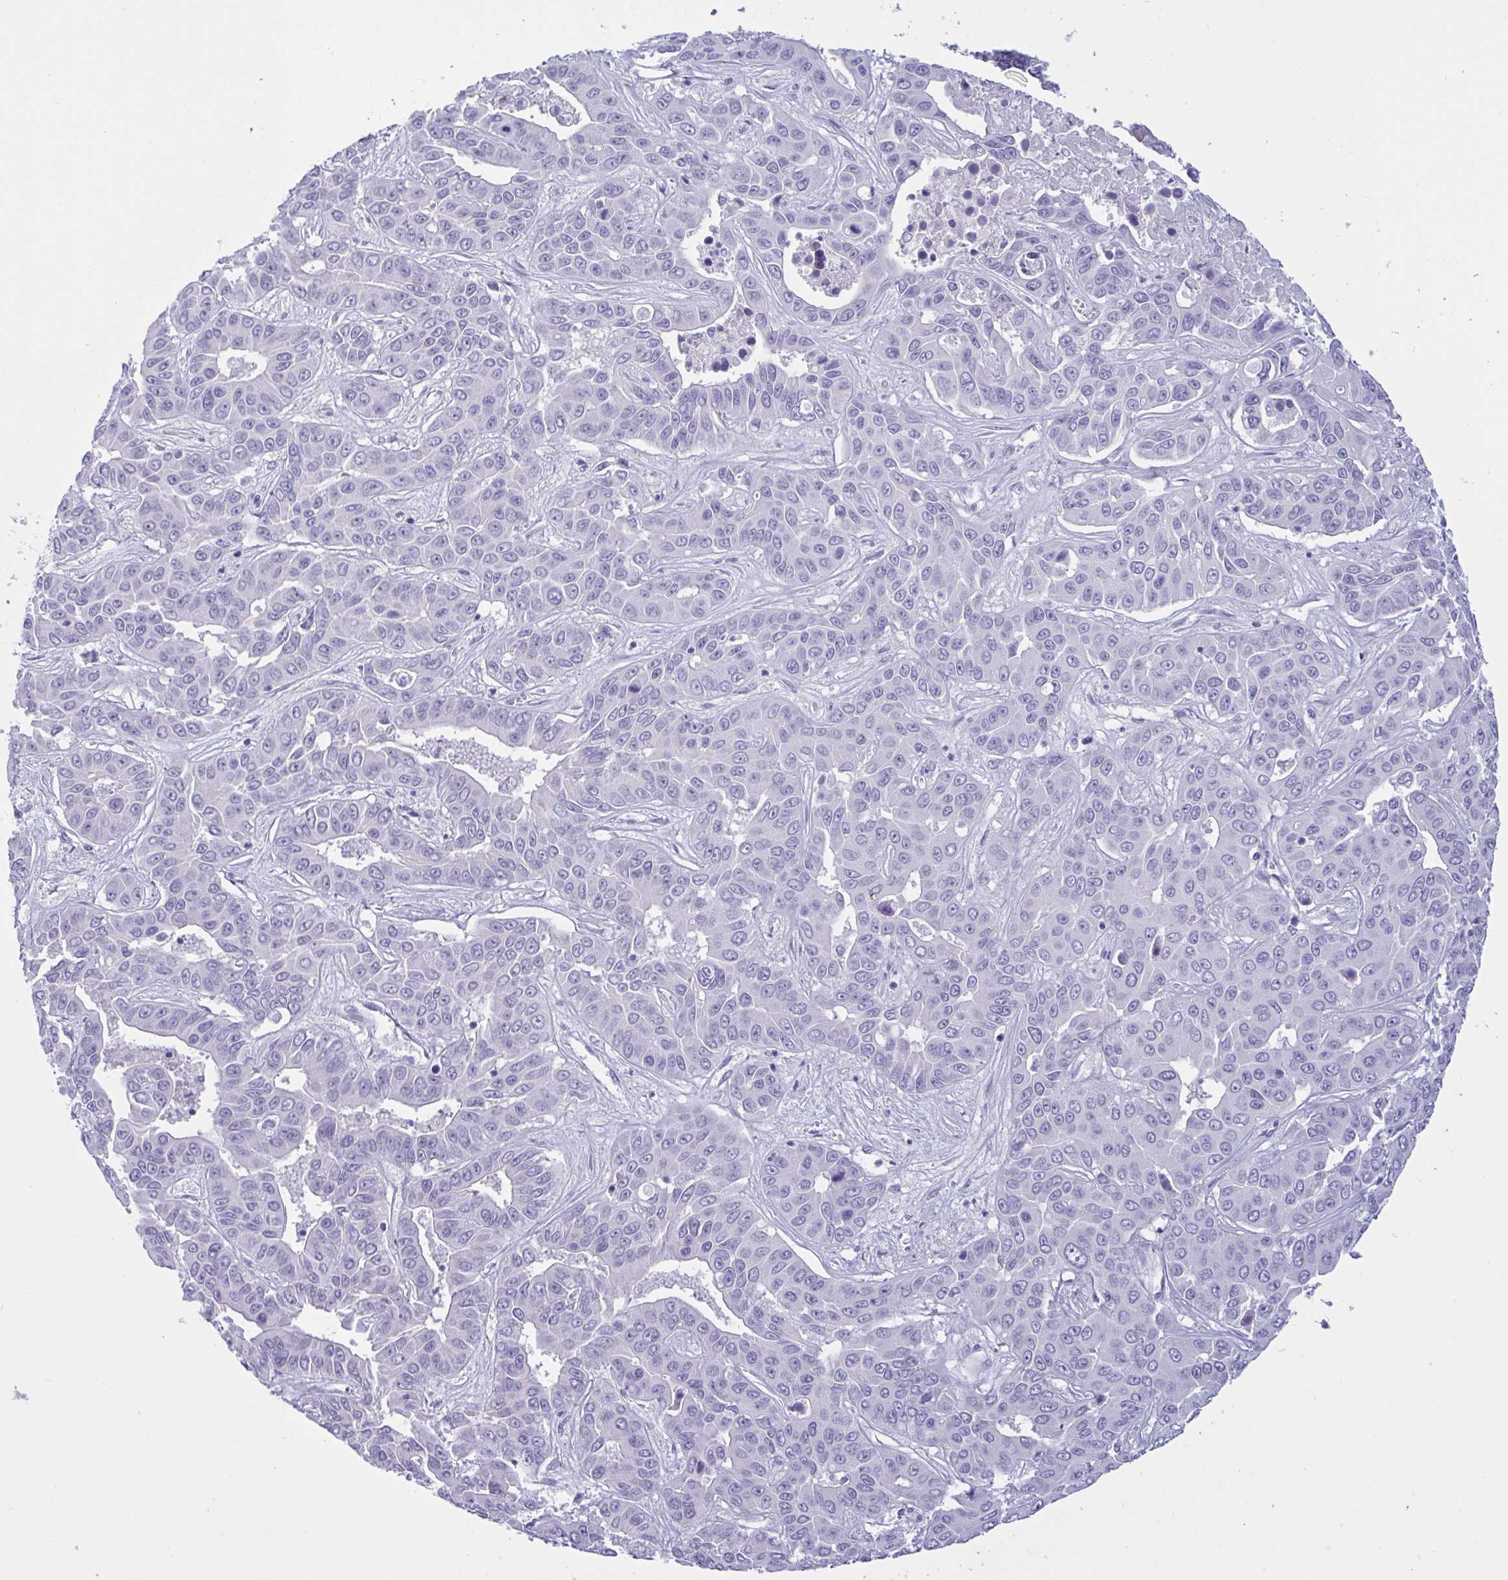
{"staining": {"intensity": "negative", "quantity": "none", "location": "none"}, "tissue": "liver cancer", "cell_type": "Tumor cells", "image_type": "cancer", "snomed": [{"axis": "morphology", "description": "Cholangiocarcinoma"}, {"axis": "topography", "description": "Liver"}], "caption": "Tumor cells show no significant protein staining in liver cholangiocarcinoma.", "gene": "OXLD1", "patient": {"sex": "female", "age": 52}}